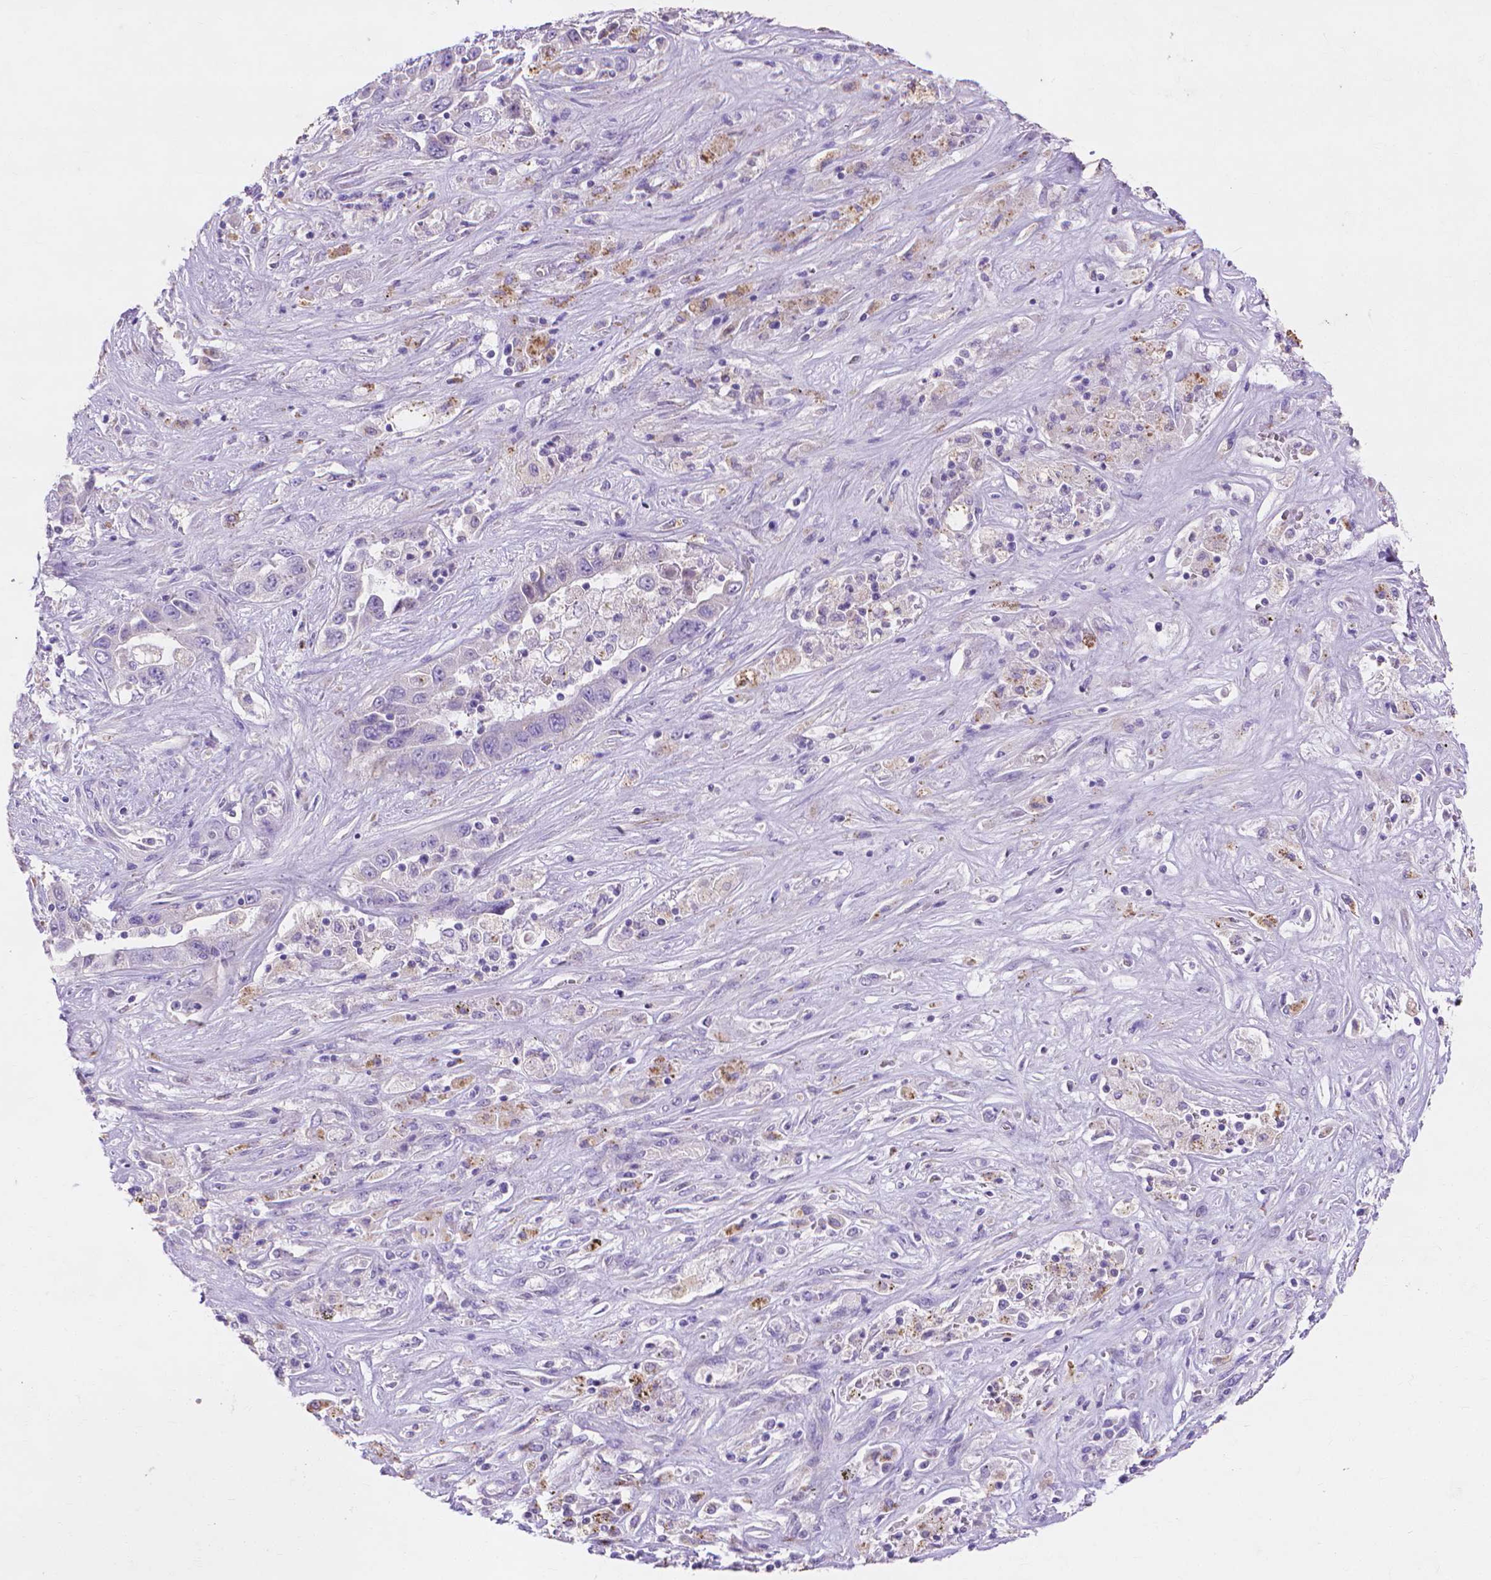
{"staining": {"intensity": "negative", "quantity": "none", "location": "none"}, "tissue": "liver cancer", "cell_type": "Tumor cells", "image_type": "cancer", "snomed": [{"axis": "morphology", "description": "Cholangiocarcinoma"}, {"axis": "topography", "description": "Liver"}], "caption": "The immunohistochemistry histopathology image has no significant positivity in tumor cells of liver cancer (cholangiocarcinoma) tissue.", "gene": "MMP11", "patient": {"sex": "female", "age": 52}}